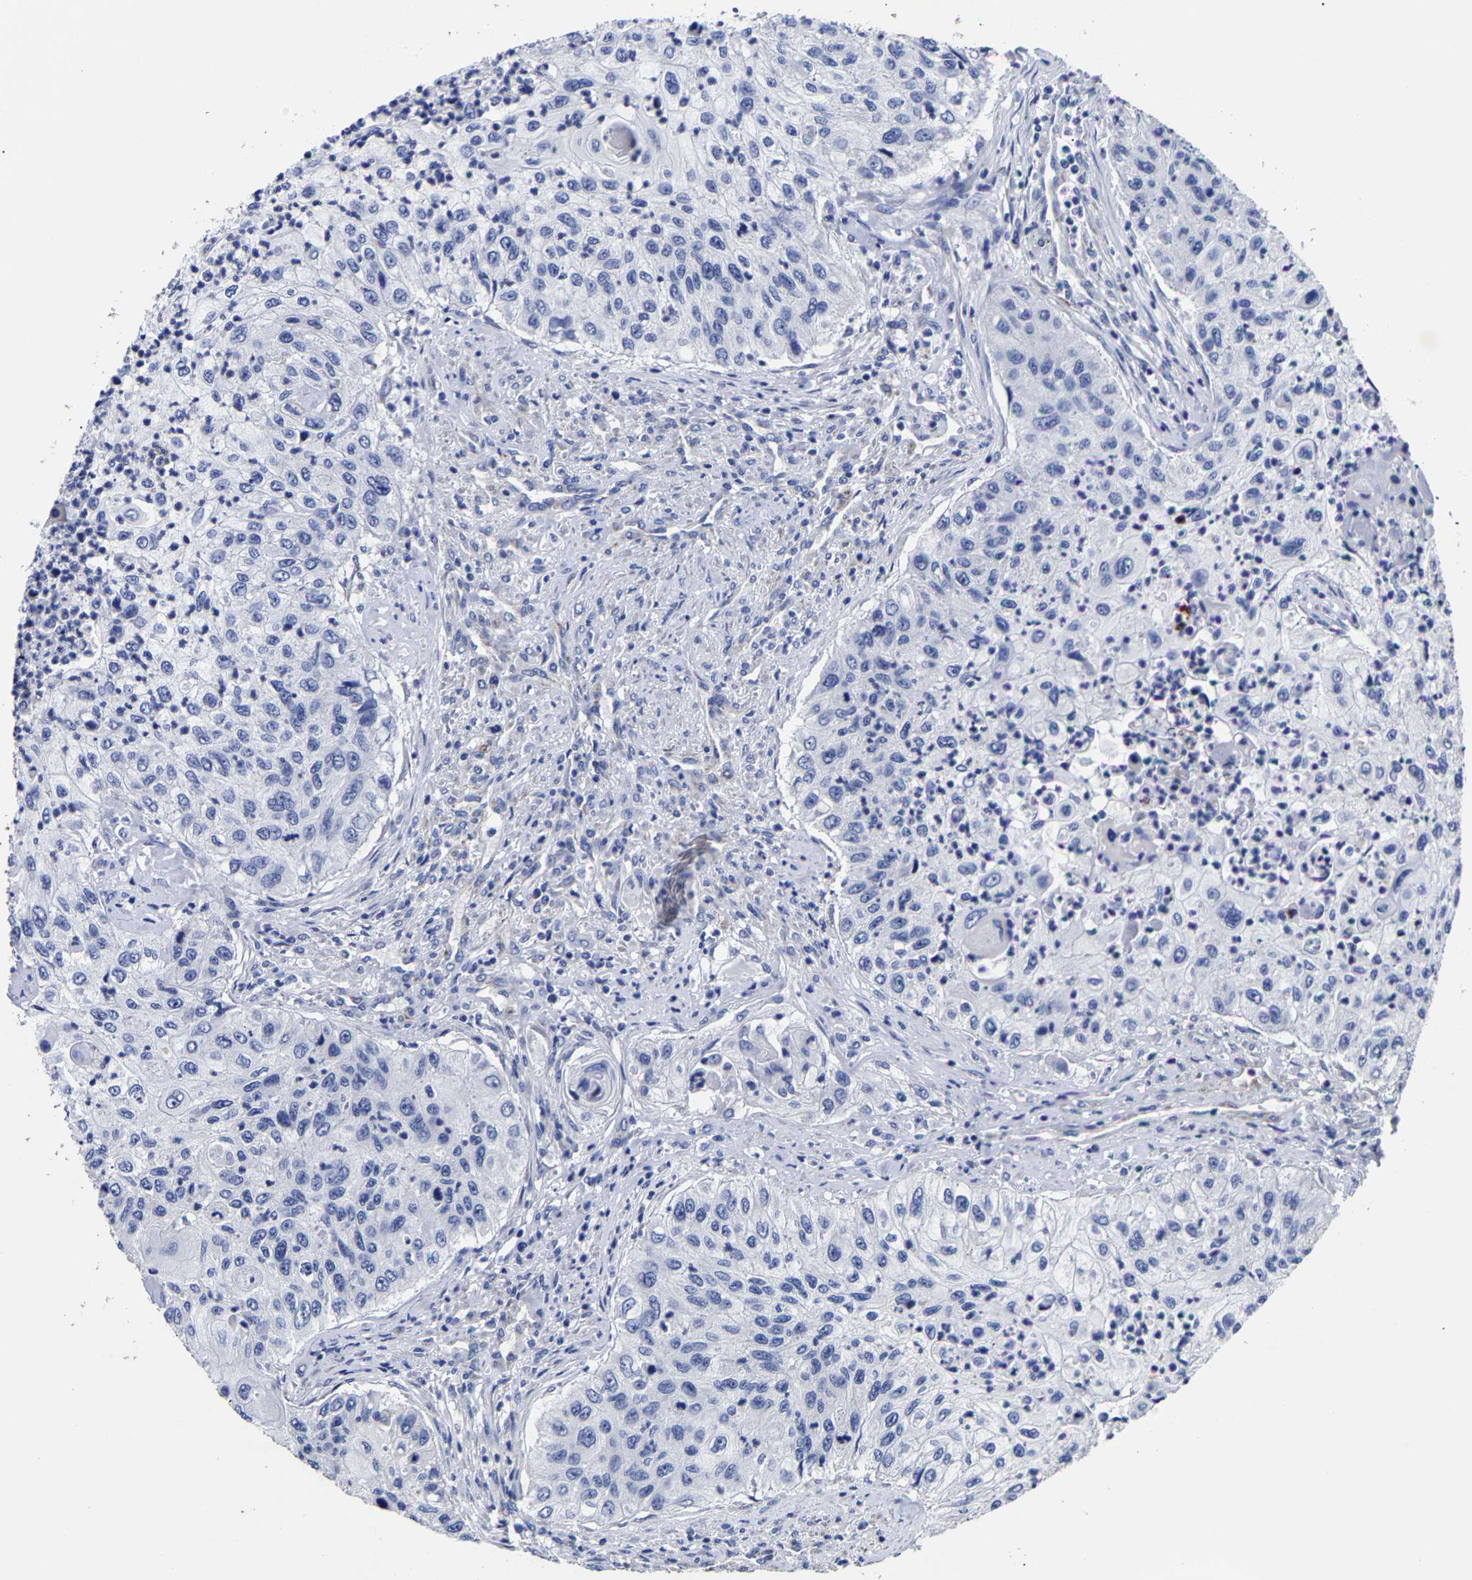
{"staining": {"intensity": "negative", "quantity": "none", "location": "none"}, "tissue": "urothelial cancer", "cell_type": "Tumor cells", "image_type": "cancer", "snomed": [{"axis": "morphology", "description": "Urothelial carcinoma, High grade"}, {"axis": "topography", "description": "Urinary bladder"}], "caption": "DAB (3,3'-diaminobenzidine) immunohistochemical staining of human urothelial cancer displays no significant expression in tumor cells. (DAB immunohistochemistry (IHC) visualized using brightfield microscopy, high magnification).", "gene": "AASS", "patient": {"sex": "female", "age": 60}}